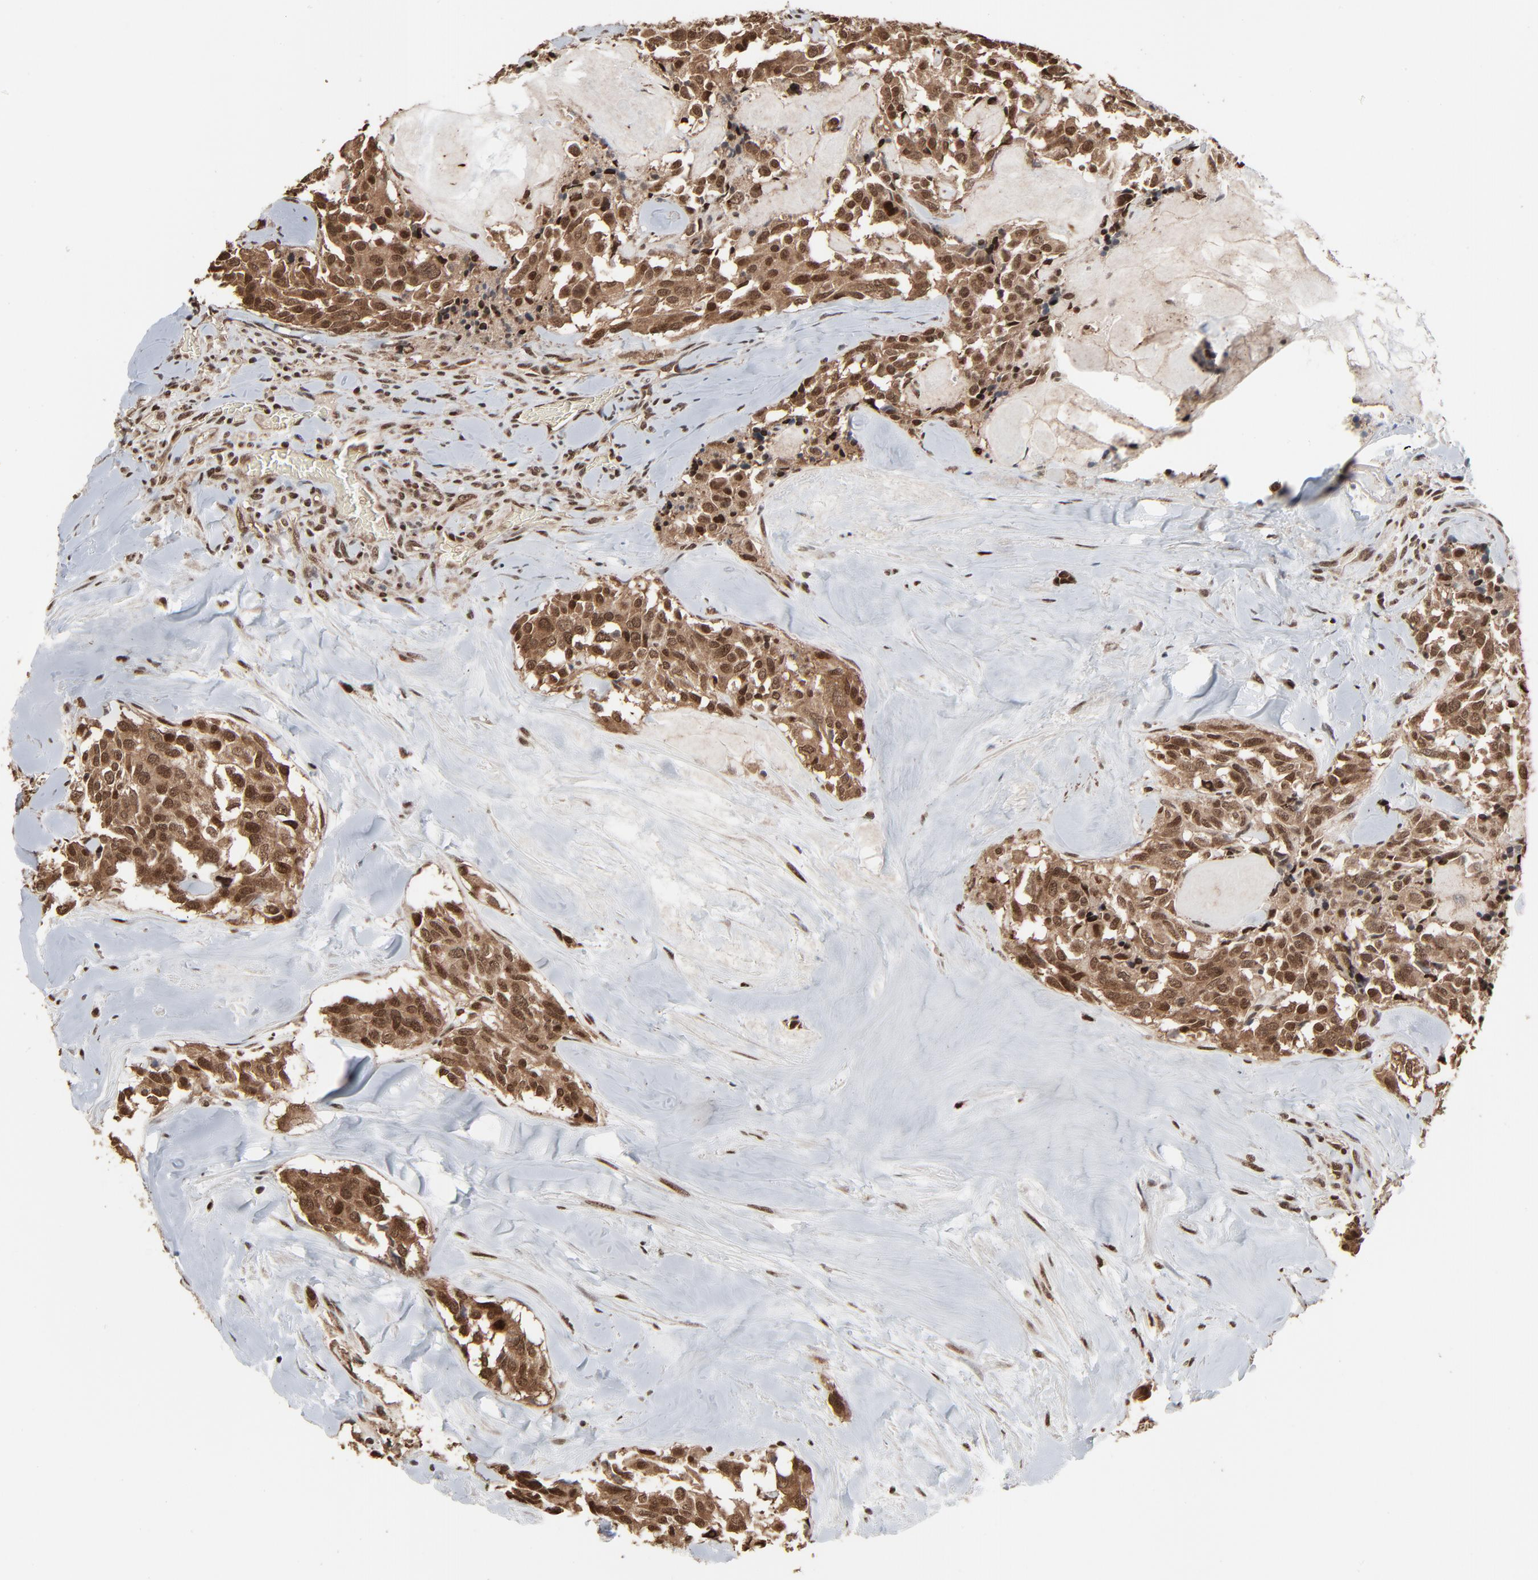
{"staining": {"intensity": "strong", "quantity": ">75%", "location": "cytoplasmic/membranous,nuclear"}, "tissue": "thyroid cancer", "cell_type": "Tumor cells", "image_type": "cancer", "snomed": [{"axis": "morphology", "description": "Carcinoma, NOS"}, {"axis": "morphology", "description": "Carcinoid, malignant, NOS"}, {"axis": "topography", "description": "Thyroid gland"}], "caption": "DAB immunohistochemical staining of thyroid cancer (malignant carcinoid) displays strong cytoplasmic/membranous and nuclear protein expression in approximately >75% of tumor cells. (DAB (3,3'-diaminobenzidine) = brown stain, brightfield microscopy at high magnification).", "gene": "MEIS2", "patient": {"sex": "male", "age": 33}}